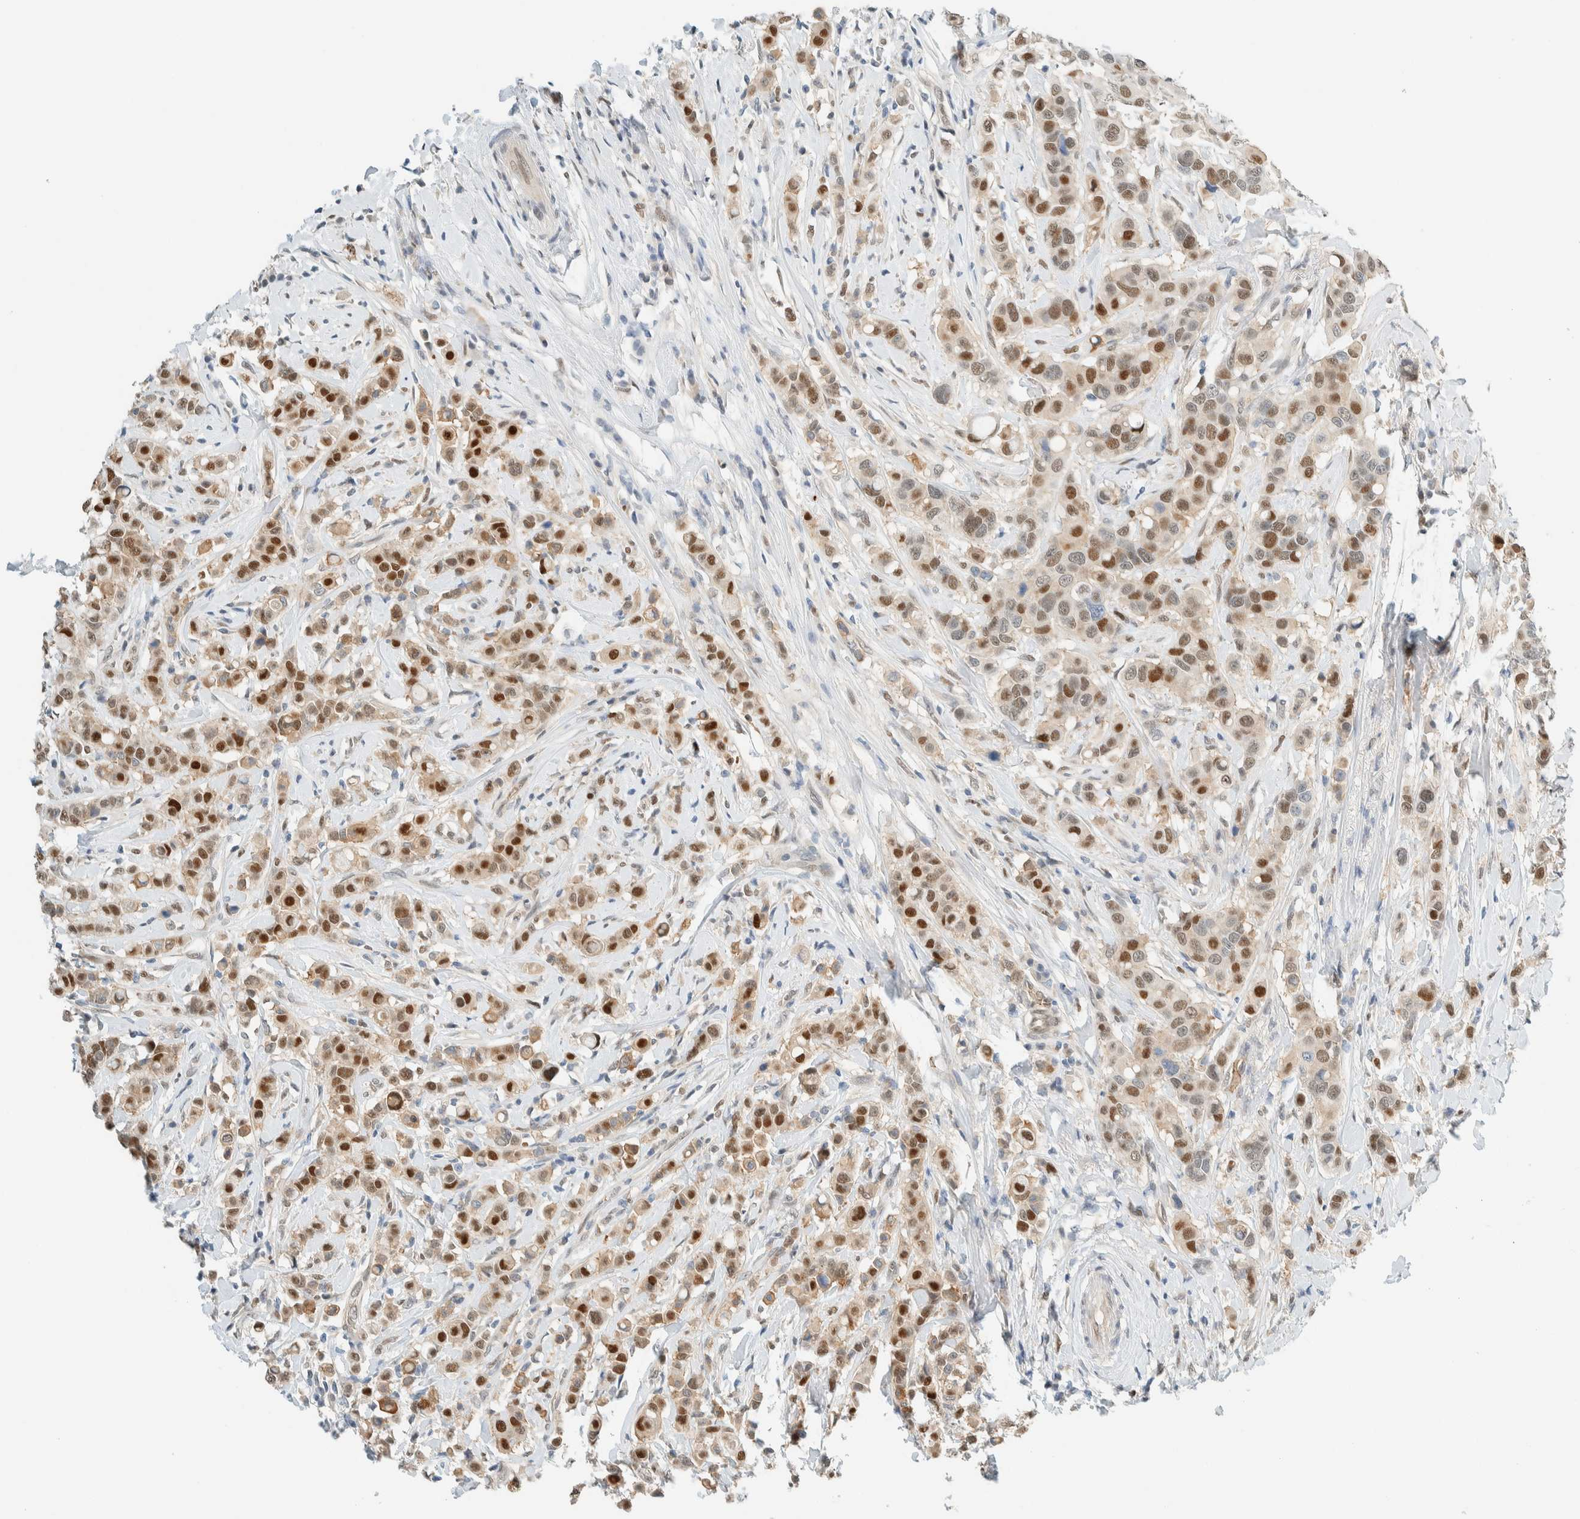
{"staining": {"intensity": "moderate", "quantity": ">75%", "location": "nuclear"}, "tissue": "breast cancer", "cell_type": "Tumor cells", "image_type": "cancer", "snomed": [{"axis": "morphology", "description": "Duct carcinoma"}, {"axis": "topography", "description": "Breast"}], "caption": "Breast cancer tissue shows moderate nuclear positivity in about >75% of tumor cells Ihc stains the protein in brown and the nuclei are stained blue.", "gene": "TSTD2", "patient": {"sex": "female", "age": 27}}